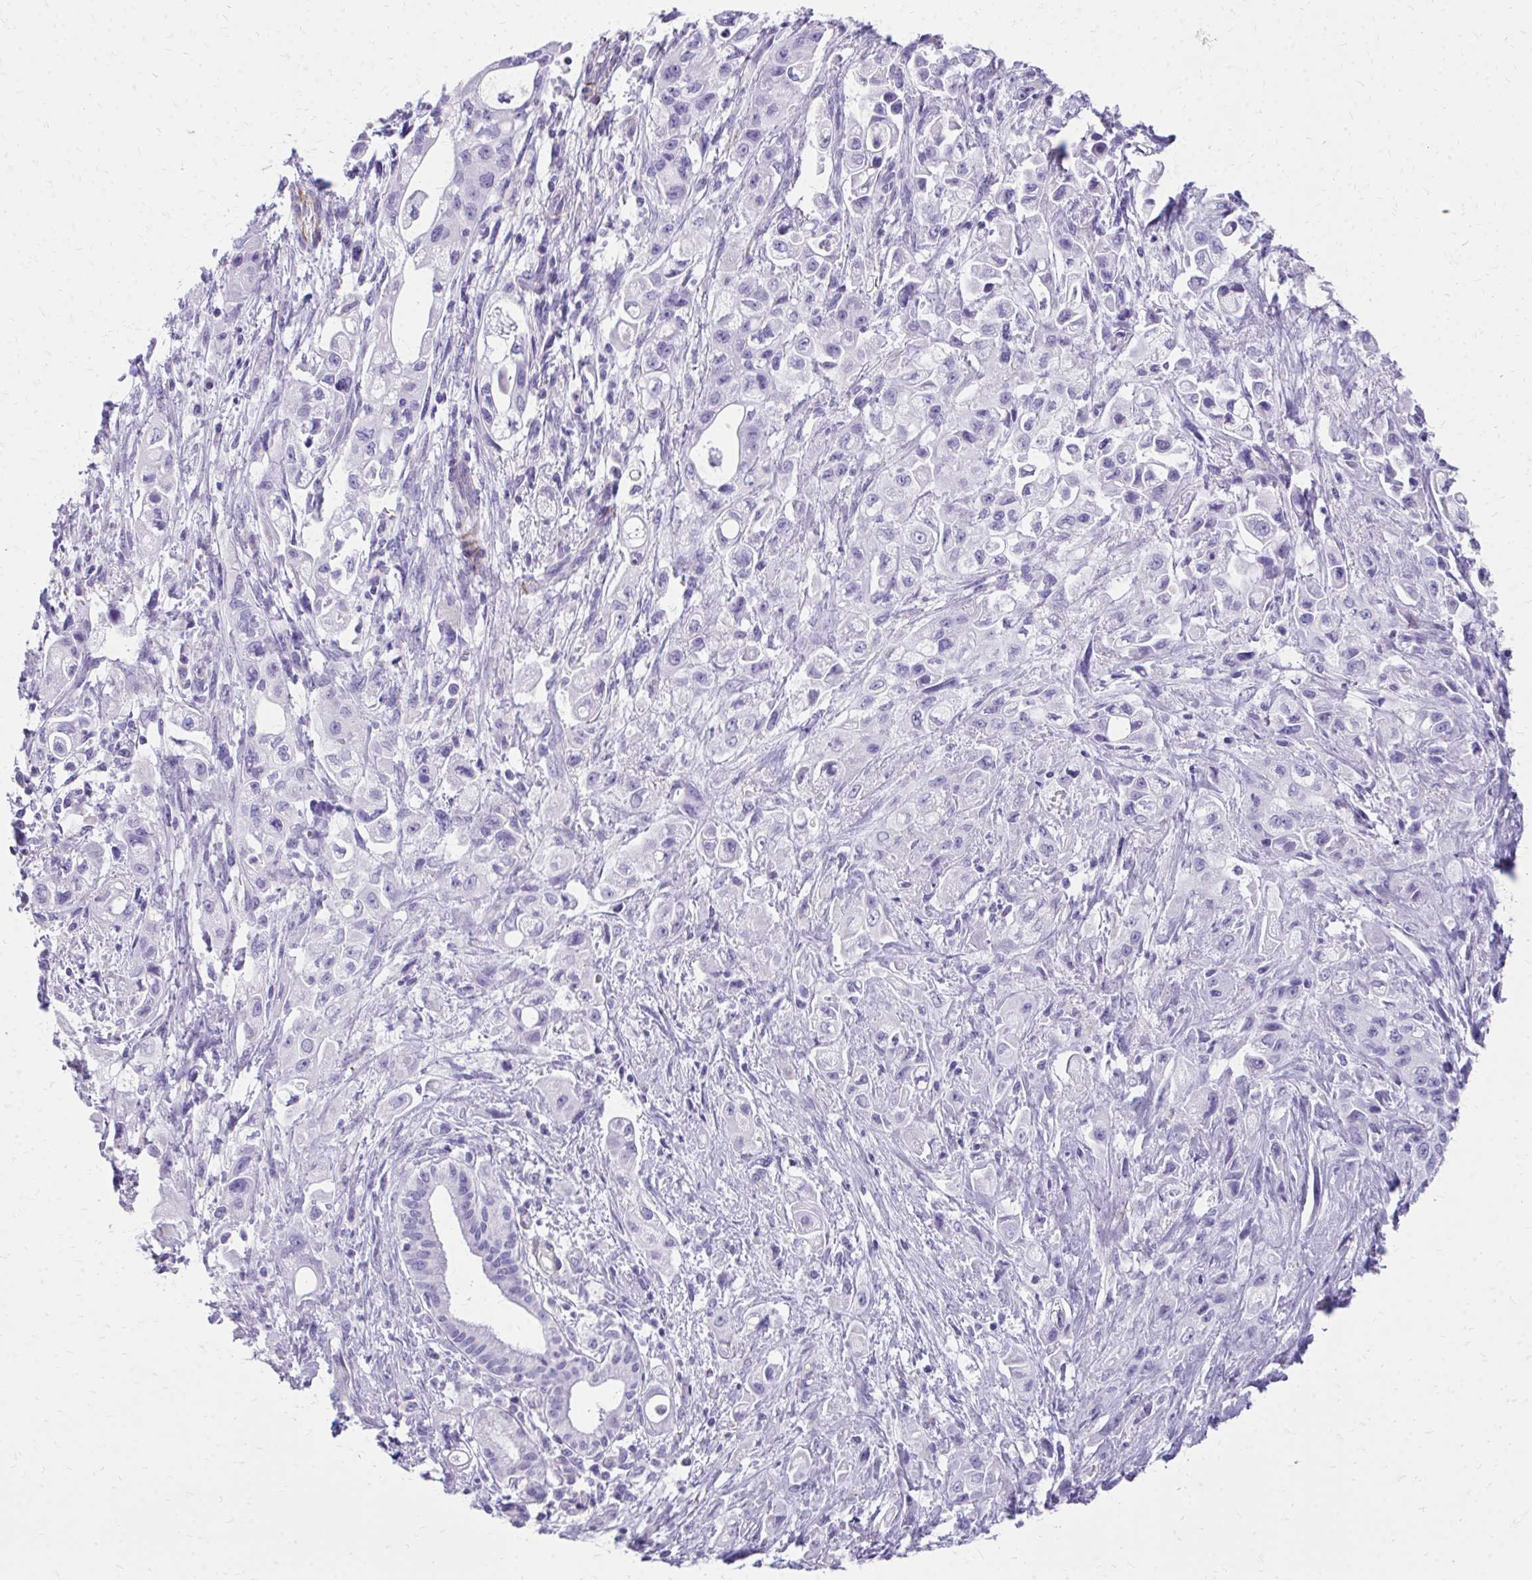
{"staining": {"intensity": "negative", "quantity": "none", "location": "none"}, "tissue": "pancreatic cancer", "cell_type": "Tumor cells", "image_type": "cancer", "snomed": [{"axis": "morphology", "description": "Adenocarcinoma, NOS"}, {"axis": "topography", "description": "Pancreas"}], "caption": "Pancreatic cancer was stained to show a protein in brown. There is no significant staining in tumor cells.", "gene": "TRIM6", "patient": {"sex": "female", "age": 66}}